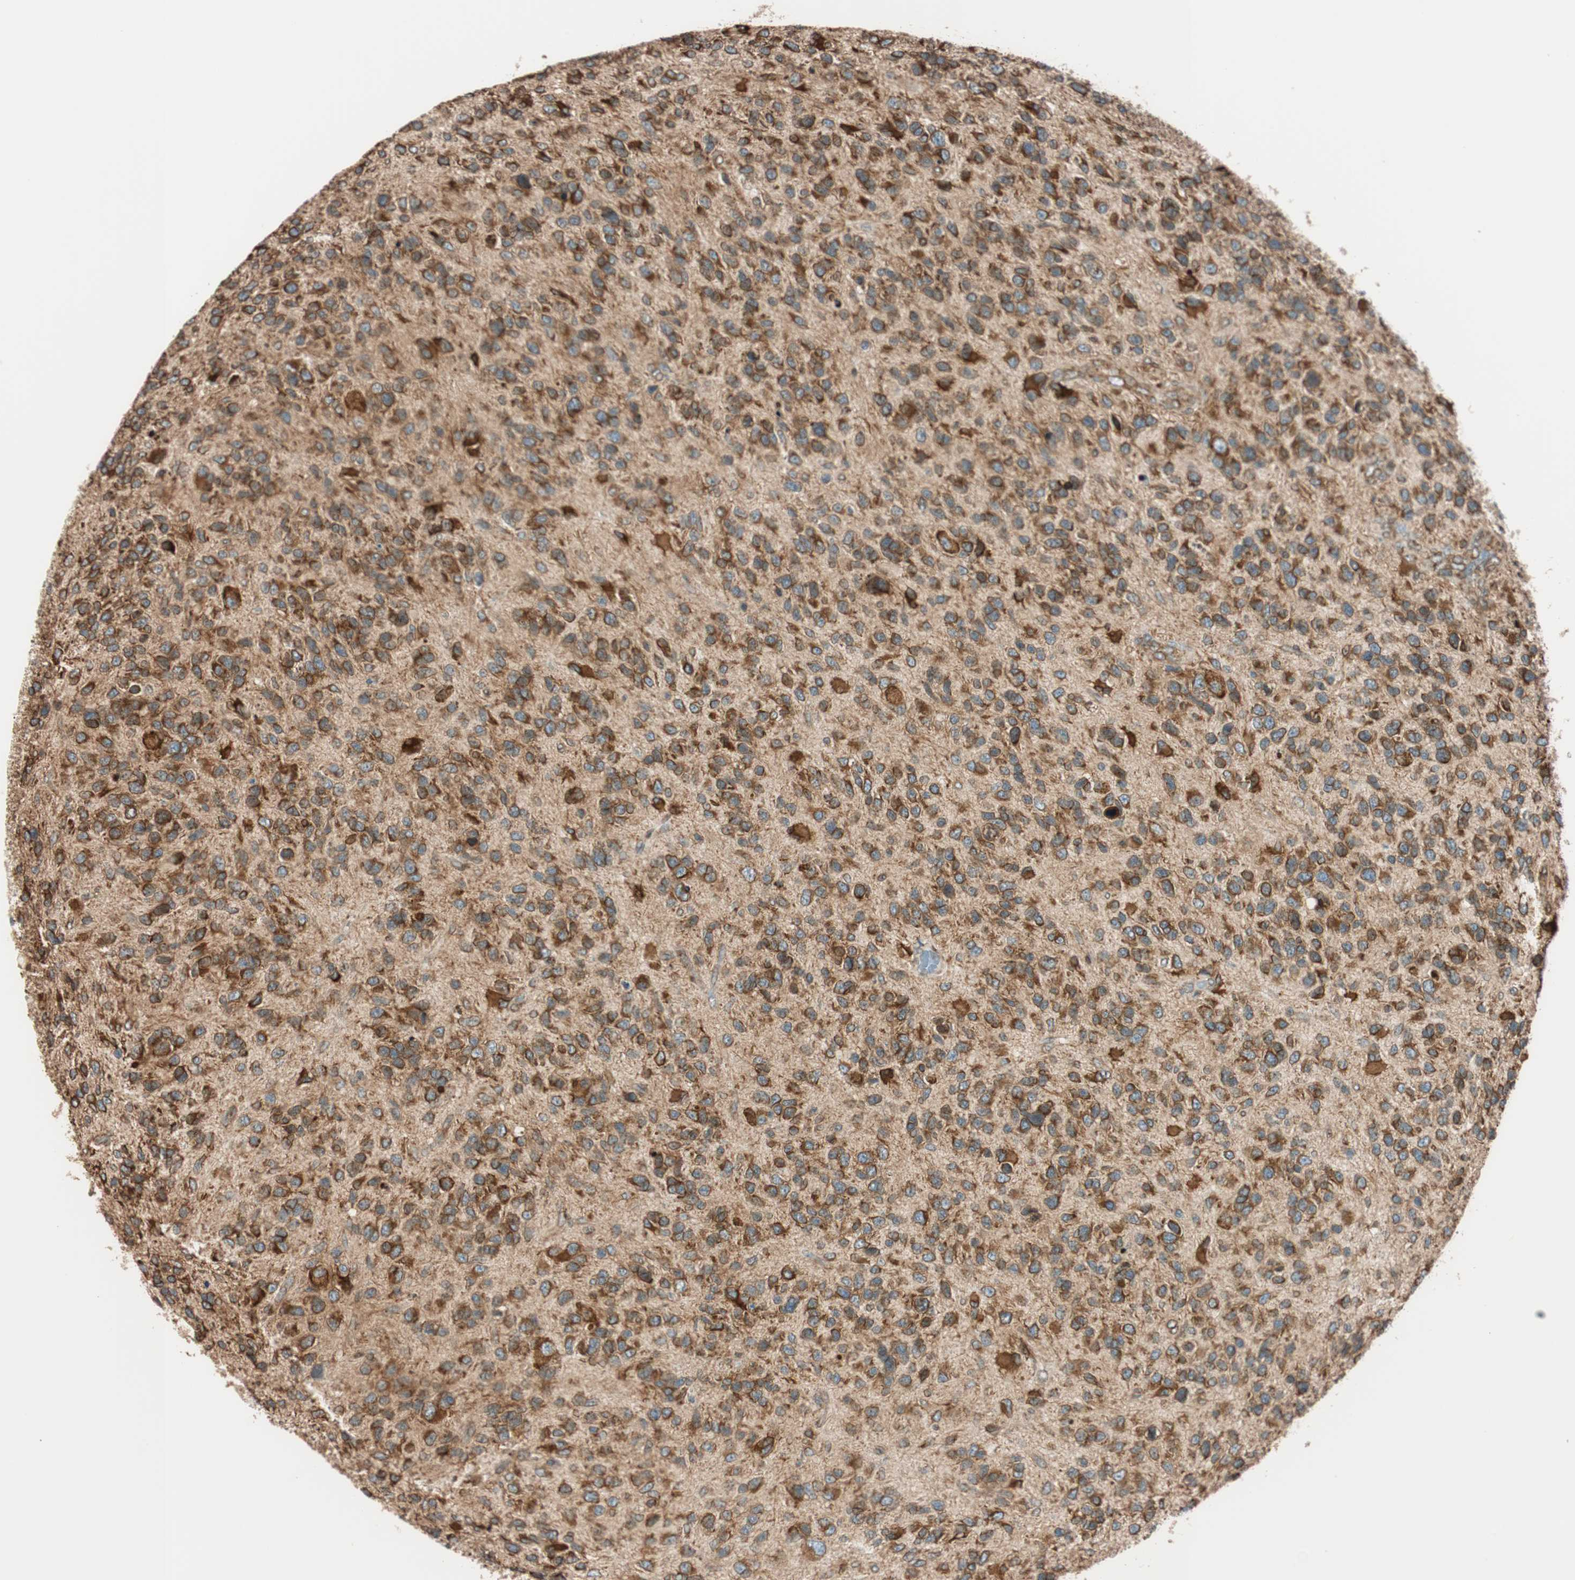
{"staining": {"intensity": "strong", "quantity": "25%-75%", "location": "cytoplasmic/membranous"}, "tissue": "glioma", "cell_type": "Tumor cells", "image_type": "cancer", "snomed": [{"axis": "morphology", "description": "Glioma, malignant, High grade"}, {"axis": "topography", "description": "Brain"}], "caption": "Malignant glioma (high-grade) stained for a protein reveals strong cytoplasmic/membranous positivity in tumor cells. (brown staining indicates protein expression, while blue staining denotes nuclei).", "gene": "PRKCSH", "patient": {"sex": "female", "age": 58}}